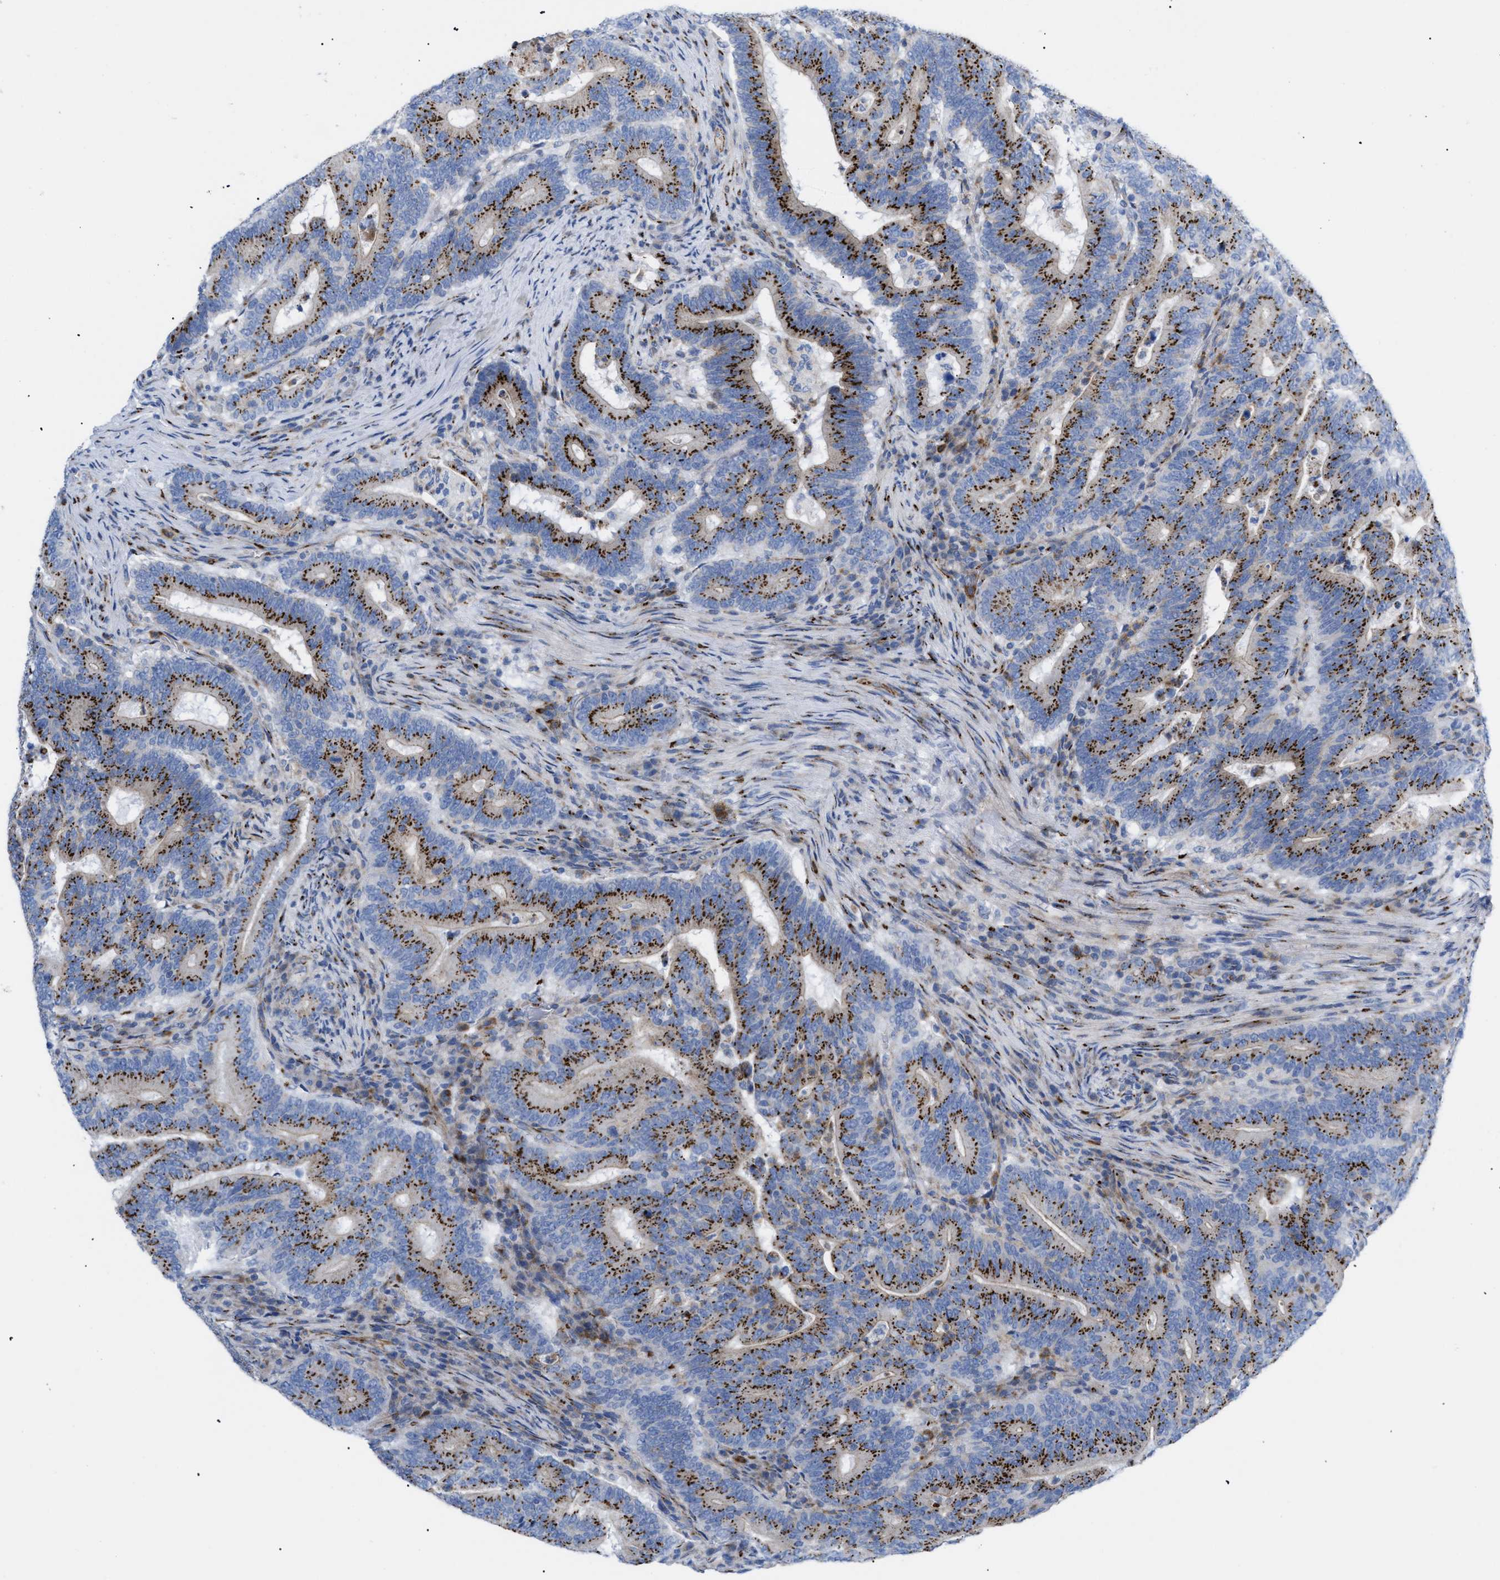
{"staining": {"intensity": "strong", "quantity": ">75%", "location": "cytoplasmic/membranous"}, "tissue": "colorectal cancer", "cell_type": "Tumor cells", "image_type": "cancer", "snomed": [{"axis": "morphology", "description": "Adenocarcinoma, NOS"}, {"axis": "topography", "description": "Colon"}], "caption": "A histopathology image of human colorectal adenocarcinoma stained for a protein displays strong cytoplasmic/membranous brown staining in tumor cells.", "gene": "TMEM17", "patient": {"sex": "female", "age": 66}}